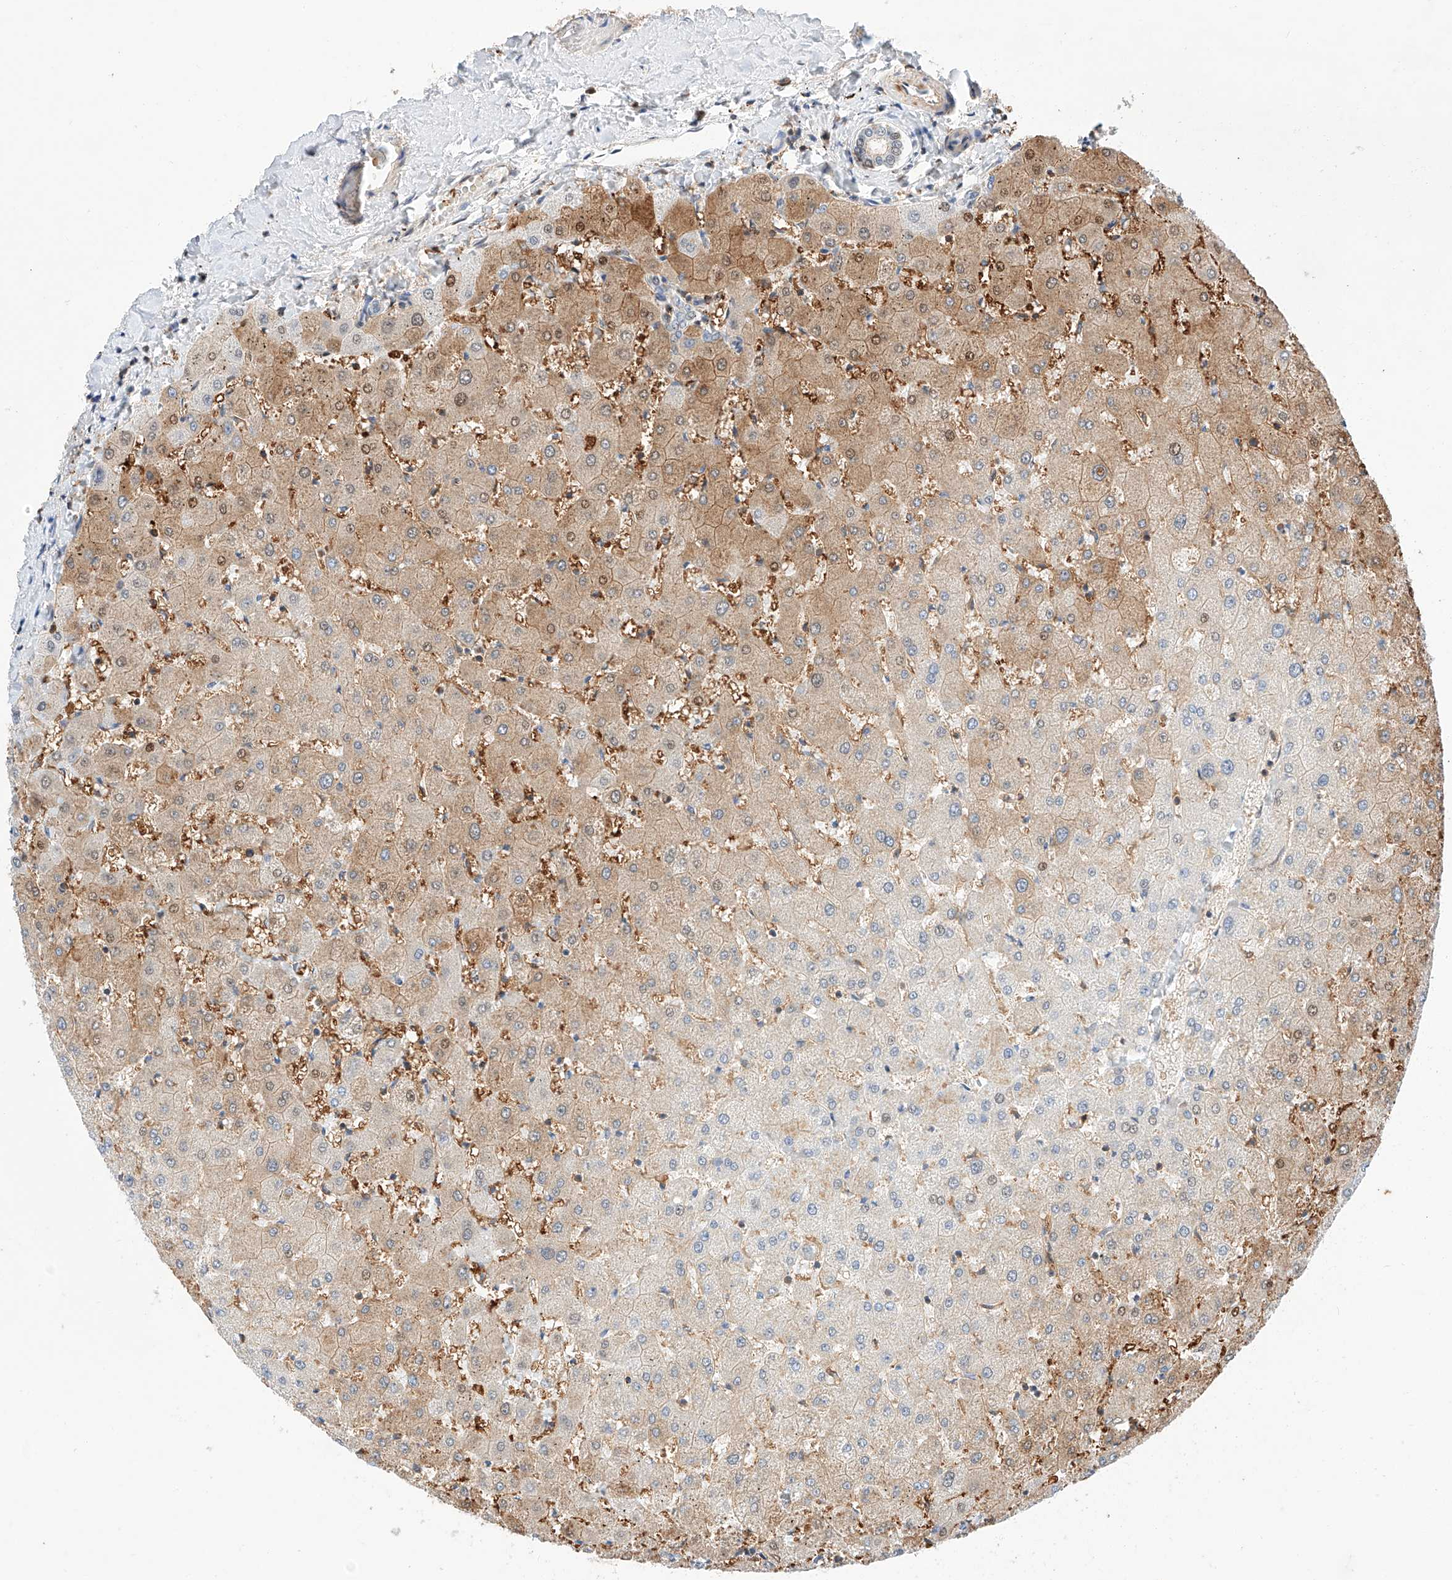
{"staining": {"intensity": "moderate", "quantity": "<25%", "location": "cytoplasmic/membranous,nuclear"}, "tissue": "liver", "cell_type": "Cholangiocytes", "image_type": "normal", "snomed": [{"axis": "morphology", "description": "Normal tissue, NOS"}, {"axis": "topography", "description": "Liver"}], "caption": "DAB immunohistochemical staining of normal human liver reveals moderate cytoplasmic/membranous,nuclear protein positivity in approximately <25% of cholangiocytes.", "gene": "HDAC9", "patient": {"sex": "female", "age": 63}}